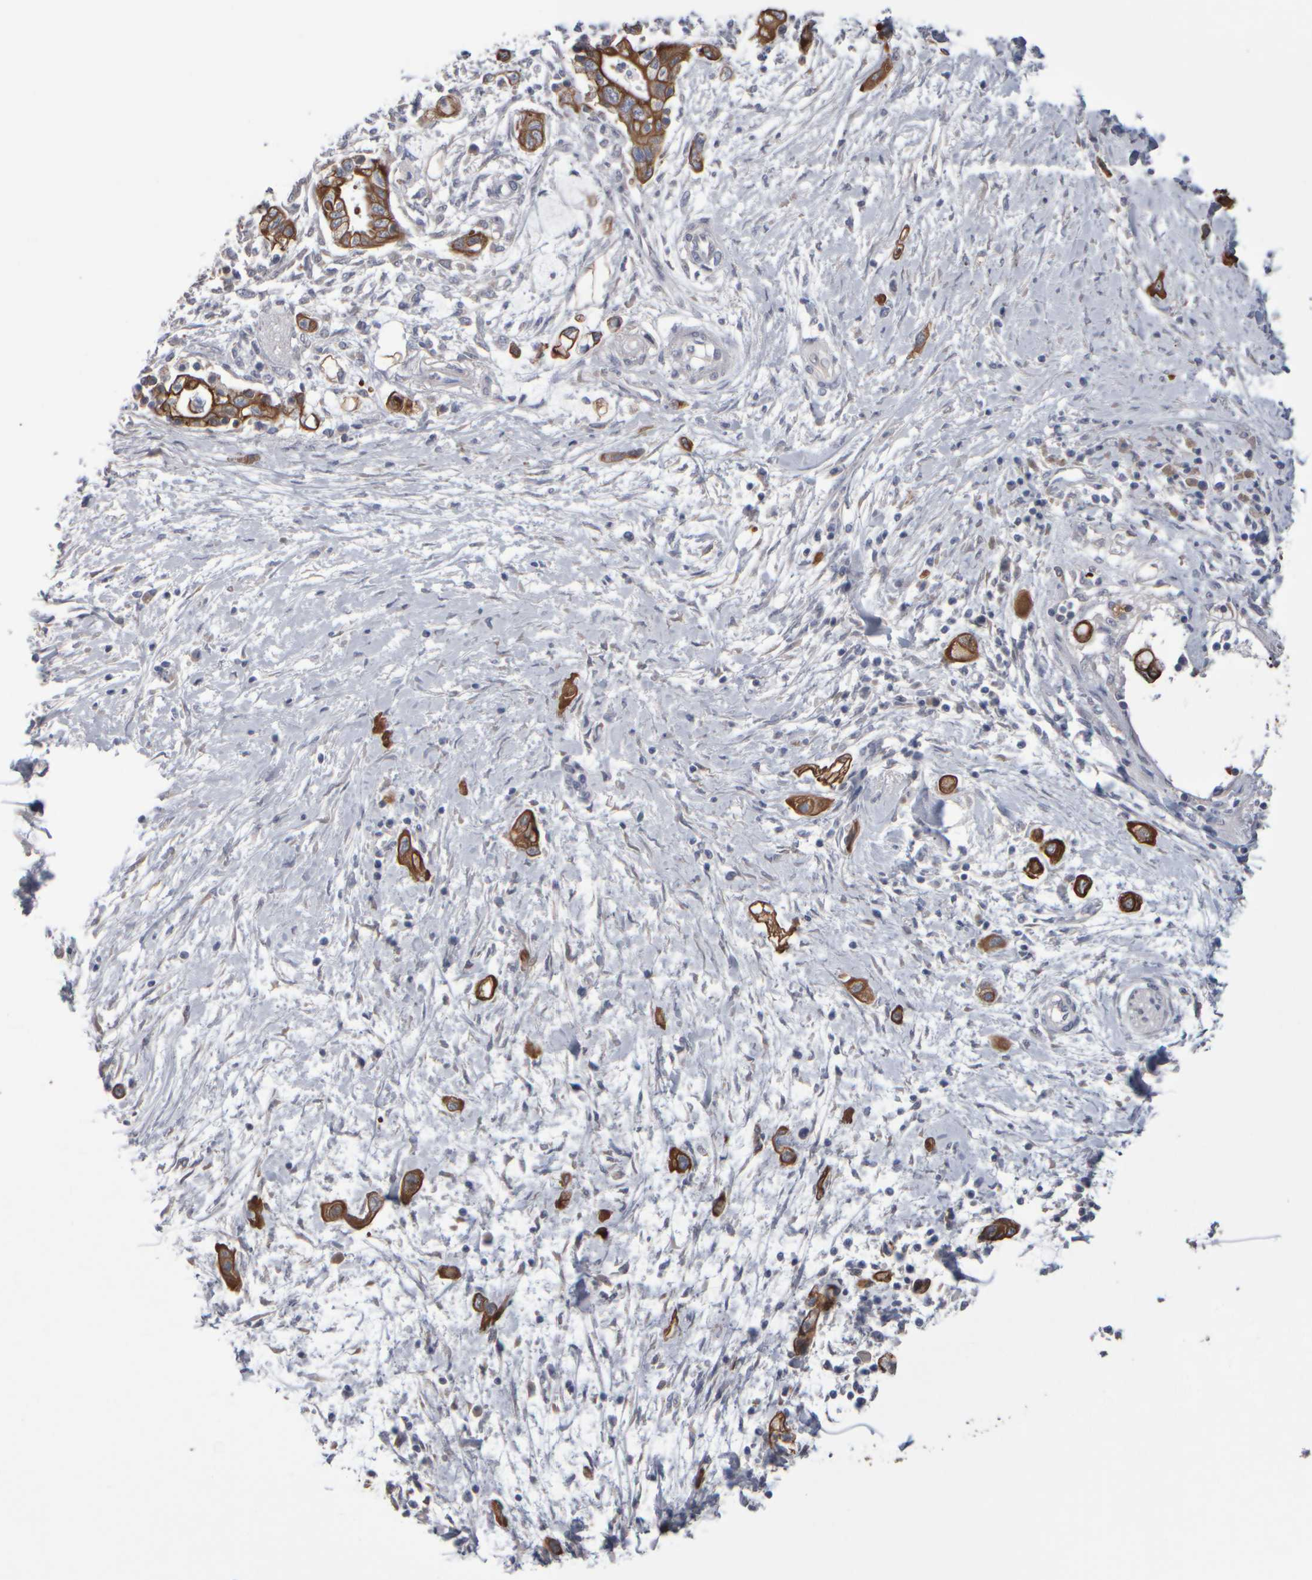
{"staining": {"intensity": "strong", "quantity": ">75%", "location": "cytoplasmic/membranous"}, "tissue": "pancreatic cancer", "cell_type": "Tumor cells", "image_type": "cancer", "snomed": [{"axis": "morphology", "description": "Adenocarcinoma, NOS"}, {"axis": "topography", "description": "Pancreas"}], "caption": "A high-resolution histopathology image shows immunohistochemistry (IHC) staining of pancreatic adenocarcinoma, which exhibits strong cytoplasmic/membranous staining in about >75% of tumor cells. The protein is stained brown, and the nuclei are stained in blue (DAB IHC with brightfield microscopy, high magnification).", "gene": "EPHX2", "patient": {"sex": "male", "age": 59}}